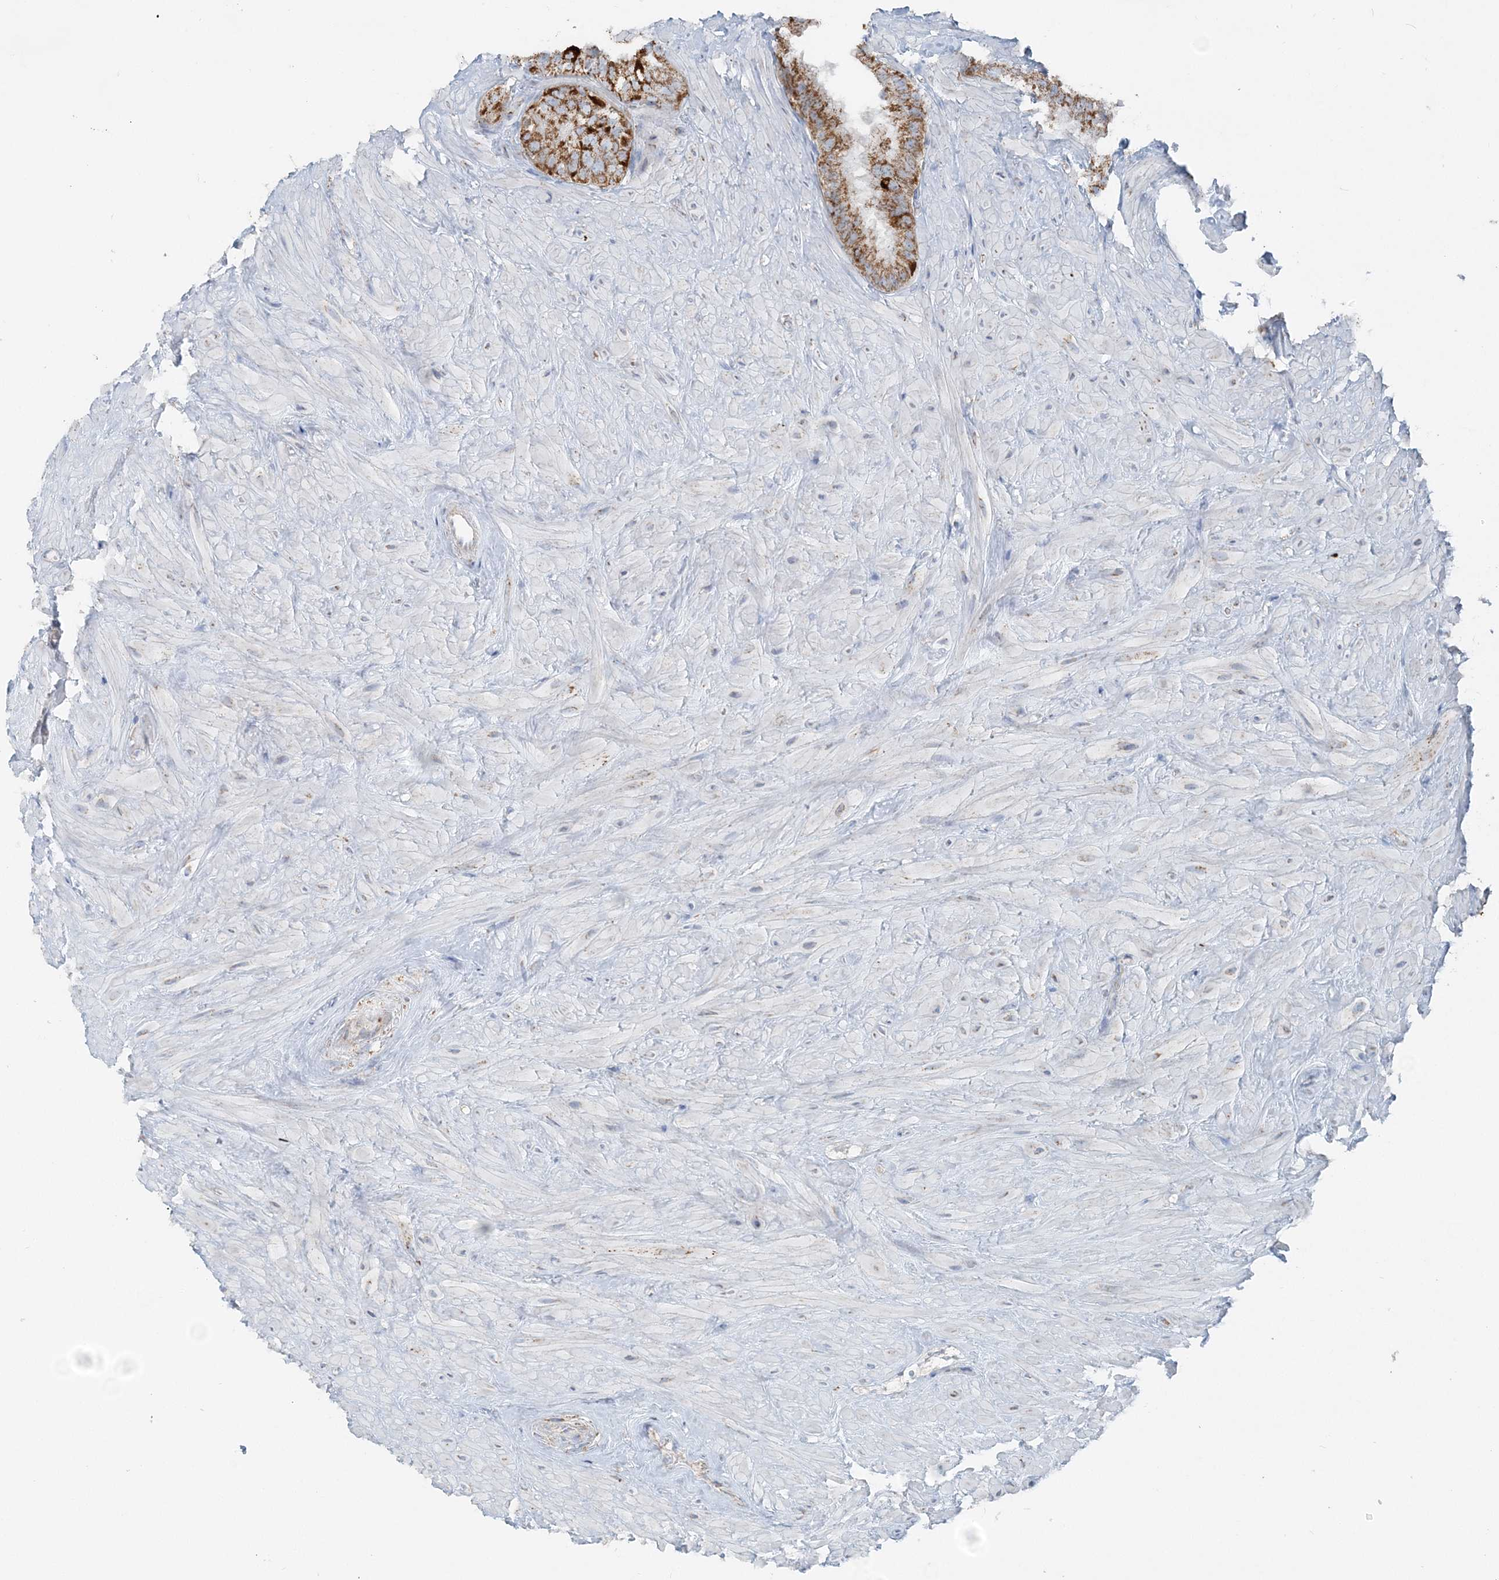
{"staining": {"intensity": "moderate", "quantity": ">75%", "location": "cytoplasmic/membranous"}, "tissue": "seminal vesicle", "cell_type": "Glandular cells", "image_type": "normal", "snomed": [{"axis": "morphology", "description": "Normal tissue, NOS"}, {"axis": "topography", "description": "Seminal veicle"}], "caption": "Human seminal vesicle stained with a brown dye shows moderate cytoplasmic/membranous positive expression in about >75% of glandular cells.", "gene": "PCCB", "patient": {"sex": "male", "age": 80}}